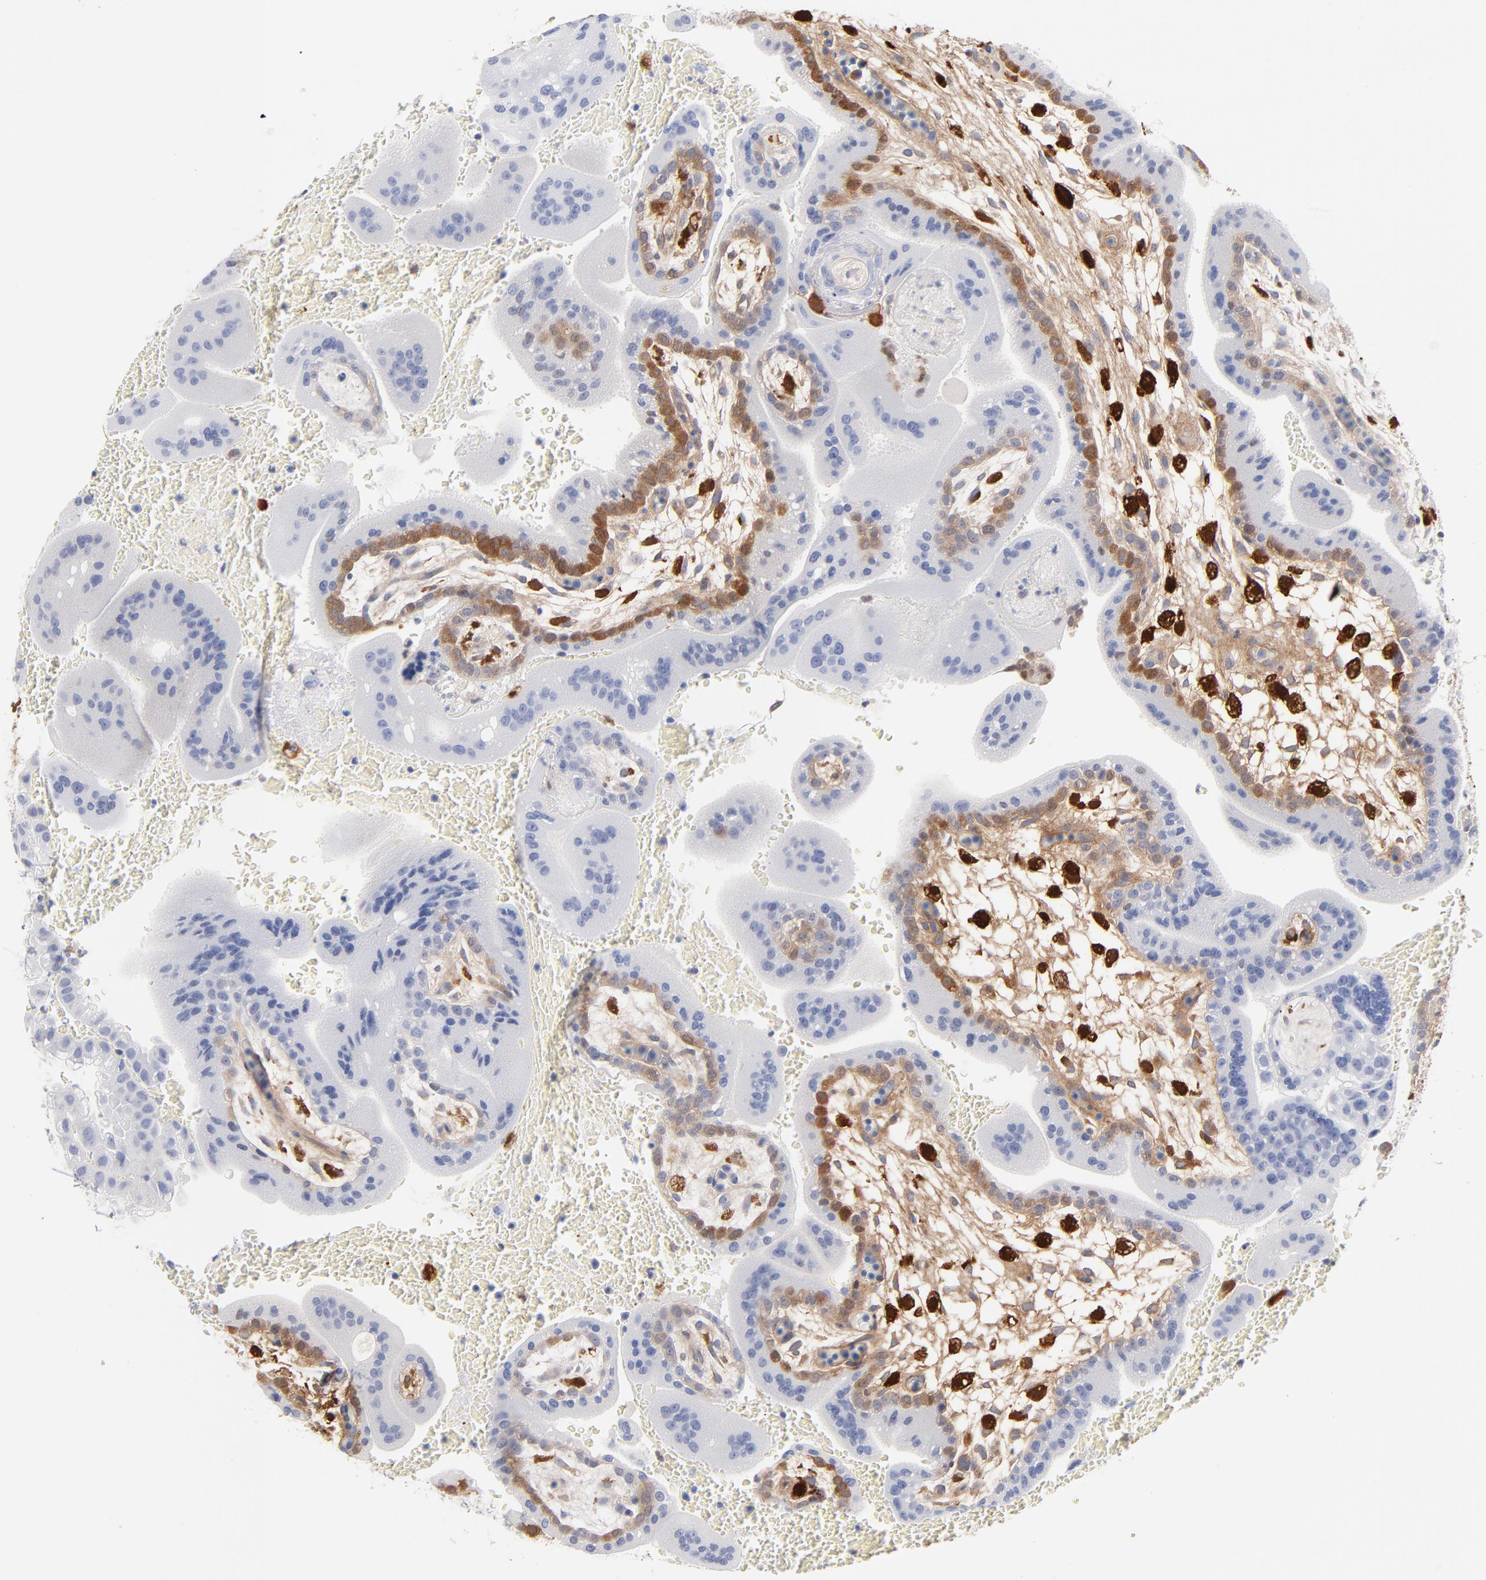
{"staining": {"intensity": "negative", "quantity": "none", "location": "none"}, "tissue": "placenta", "cell_type": "Decidual cells", "image_type": "normal", "snomed": [{"axis": "morphology", "description": "Normal tissue, NOS"}, {"axis": "topography", "description": "Placenta"}], "caption": "Immunohistochemistry of benign human placenta displays no staining in decidual cells.", "gene": "IFIT2", "patient": {"sex": "female", "age": 35}}